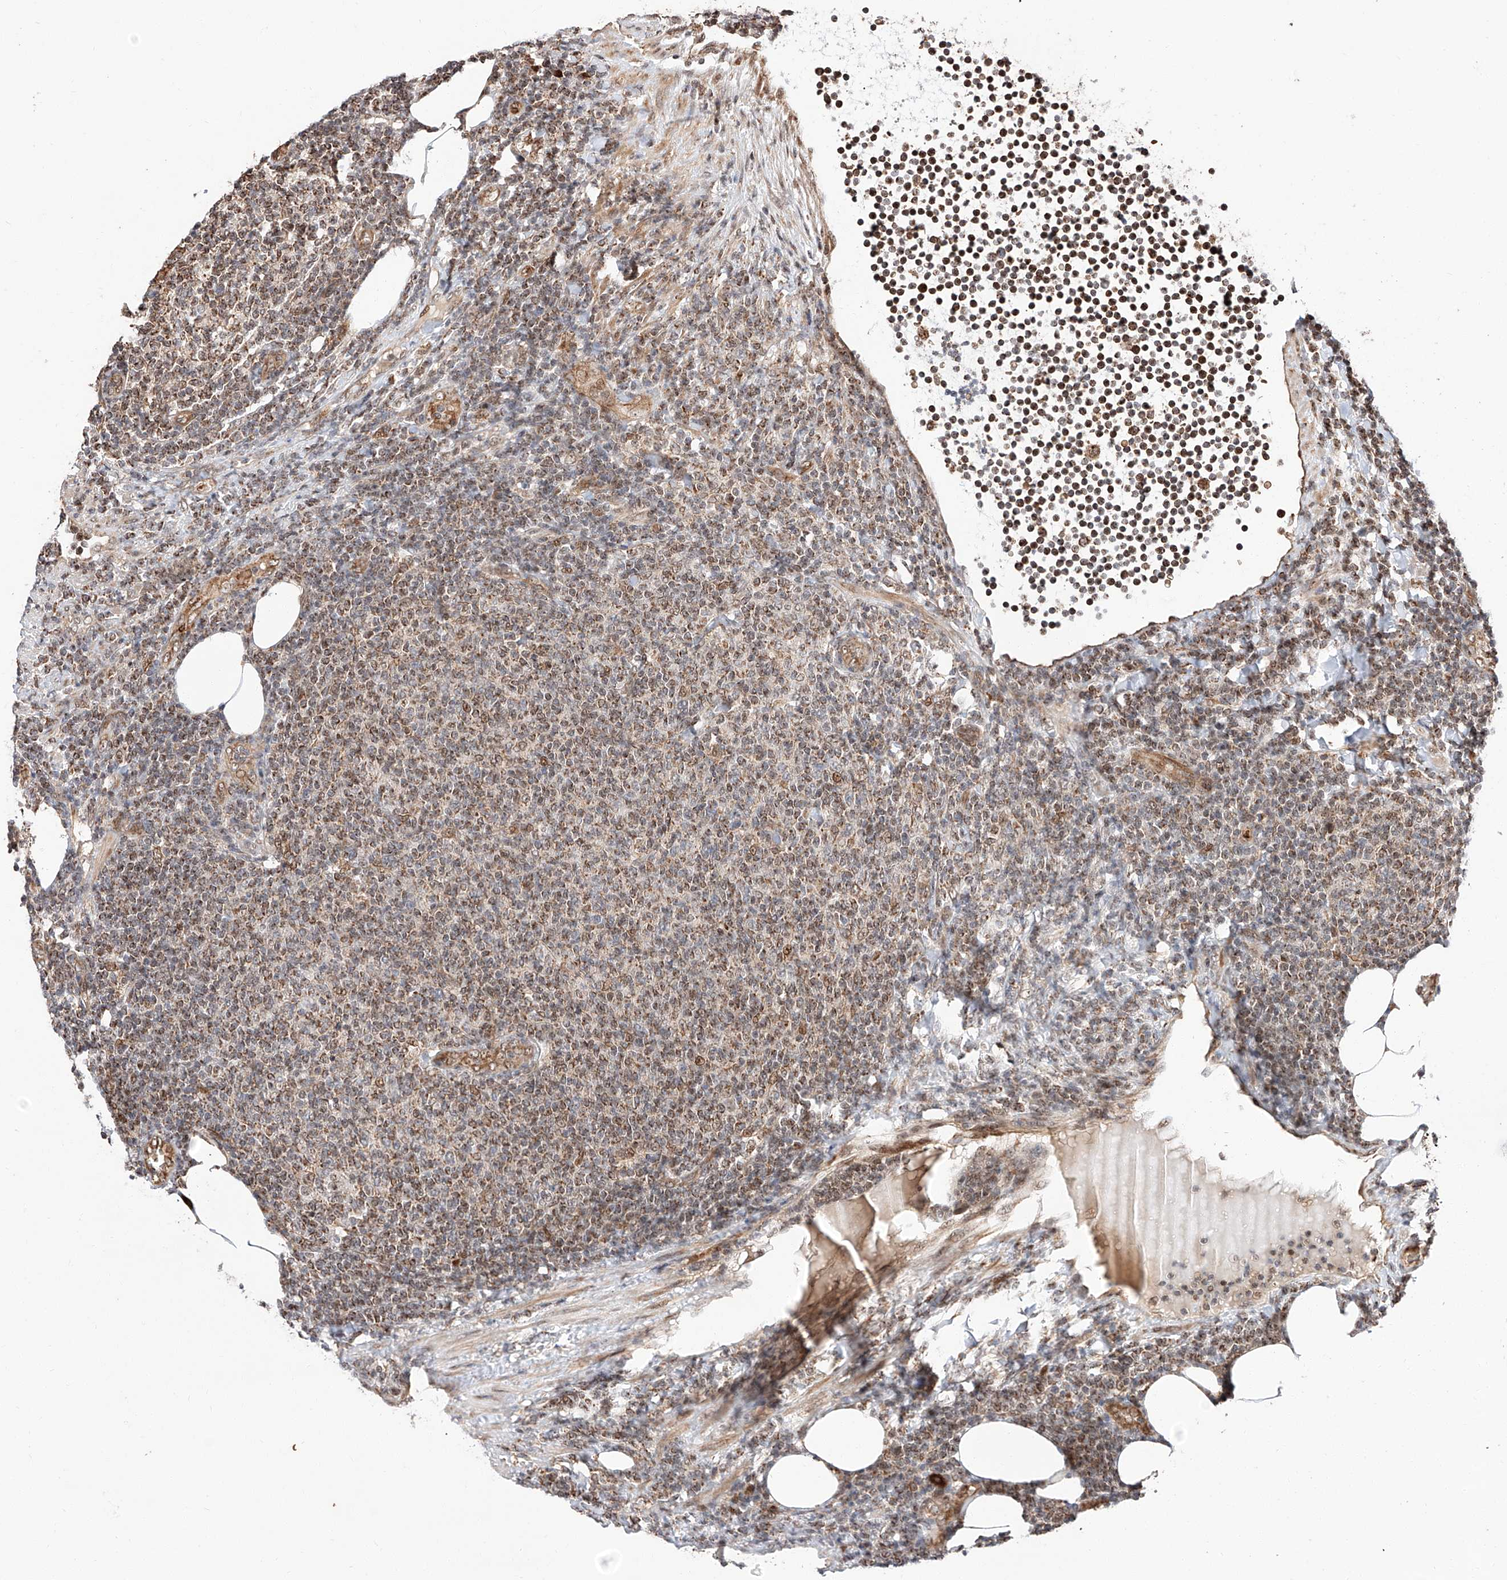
{"staining": {"intensity": "moderate", "quantity": "25%-75%", "location": "cytoplasmic/membranous,nuclear"}, "tissue": "lymphoma", "cell_type": "Tumor cells", "image_type": "cancer", "snomed": [{"axis": "morphology", "description": "Malignant lymphoma, non-Hodgkin's type, Low grade"}, {"axis": "topography", "description": "Lymph node"}], "caption": "Tumor cells demonstrate moderate cytoplasmic/membranous and nuclear staining in approximately 25%-75% of cells in malignant lymphoma, non-Hodgkin's type (low-grade). Using DAB (3,3'-diaminobenzidine) (brown) and hematoxylin (blue) stains, captured at high magnification using brightfield microscopy.", "gene": "THTPA", "patient": {"sex": "male", "age": 66}}